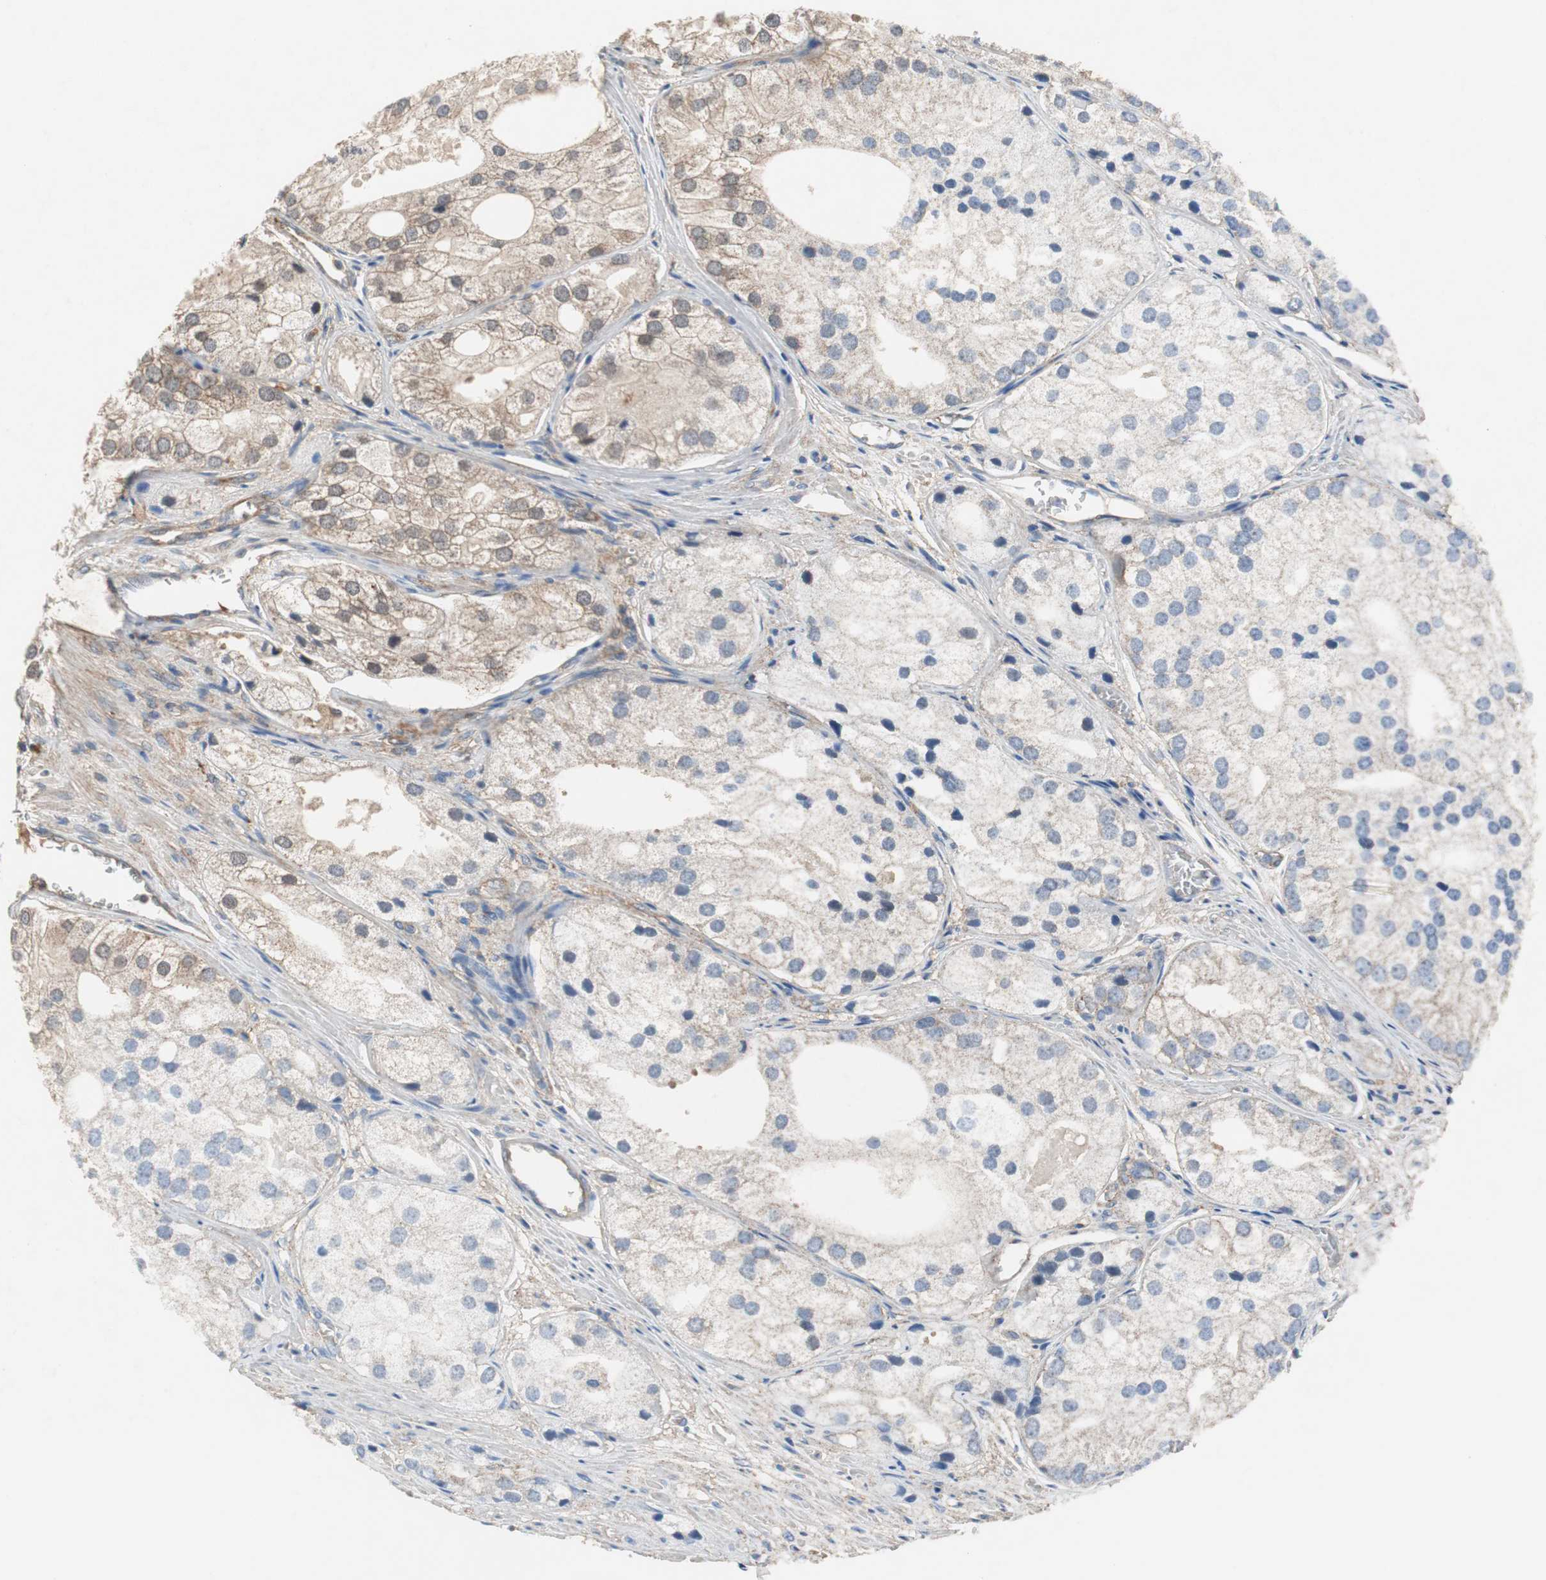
{"staining": {"intensity": "moderate", "quantity": "25%-75%", "location": "cytoplasmic/membranous"}, "tissue": "prostate cancer", "cell_type": "Tumor cells", "image_type": "cancer", "snomed": [{"axis": "morphology", "description": "Adenocarcinoma, Low grade"}, {"axis": "topography", "description": "Prostate"}], "caption": "Immunohistochemical staining of prostate cancer (adenocarcinoma (low-grade)) displays medium levels of moderate cytoplasmic/membranous protein expression in approximately 25%-75% of tumor cells.", "gene": "VBP1", "patient": {"sex": "male", "age": 69}}